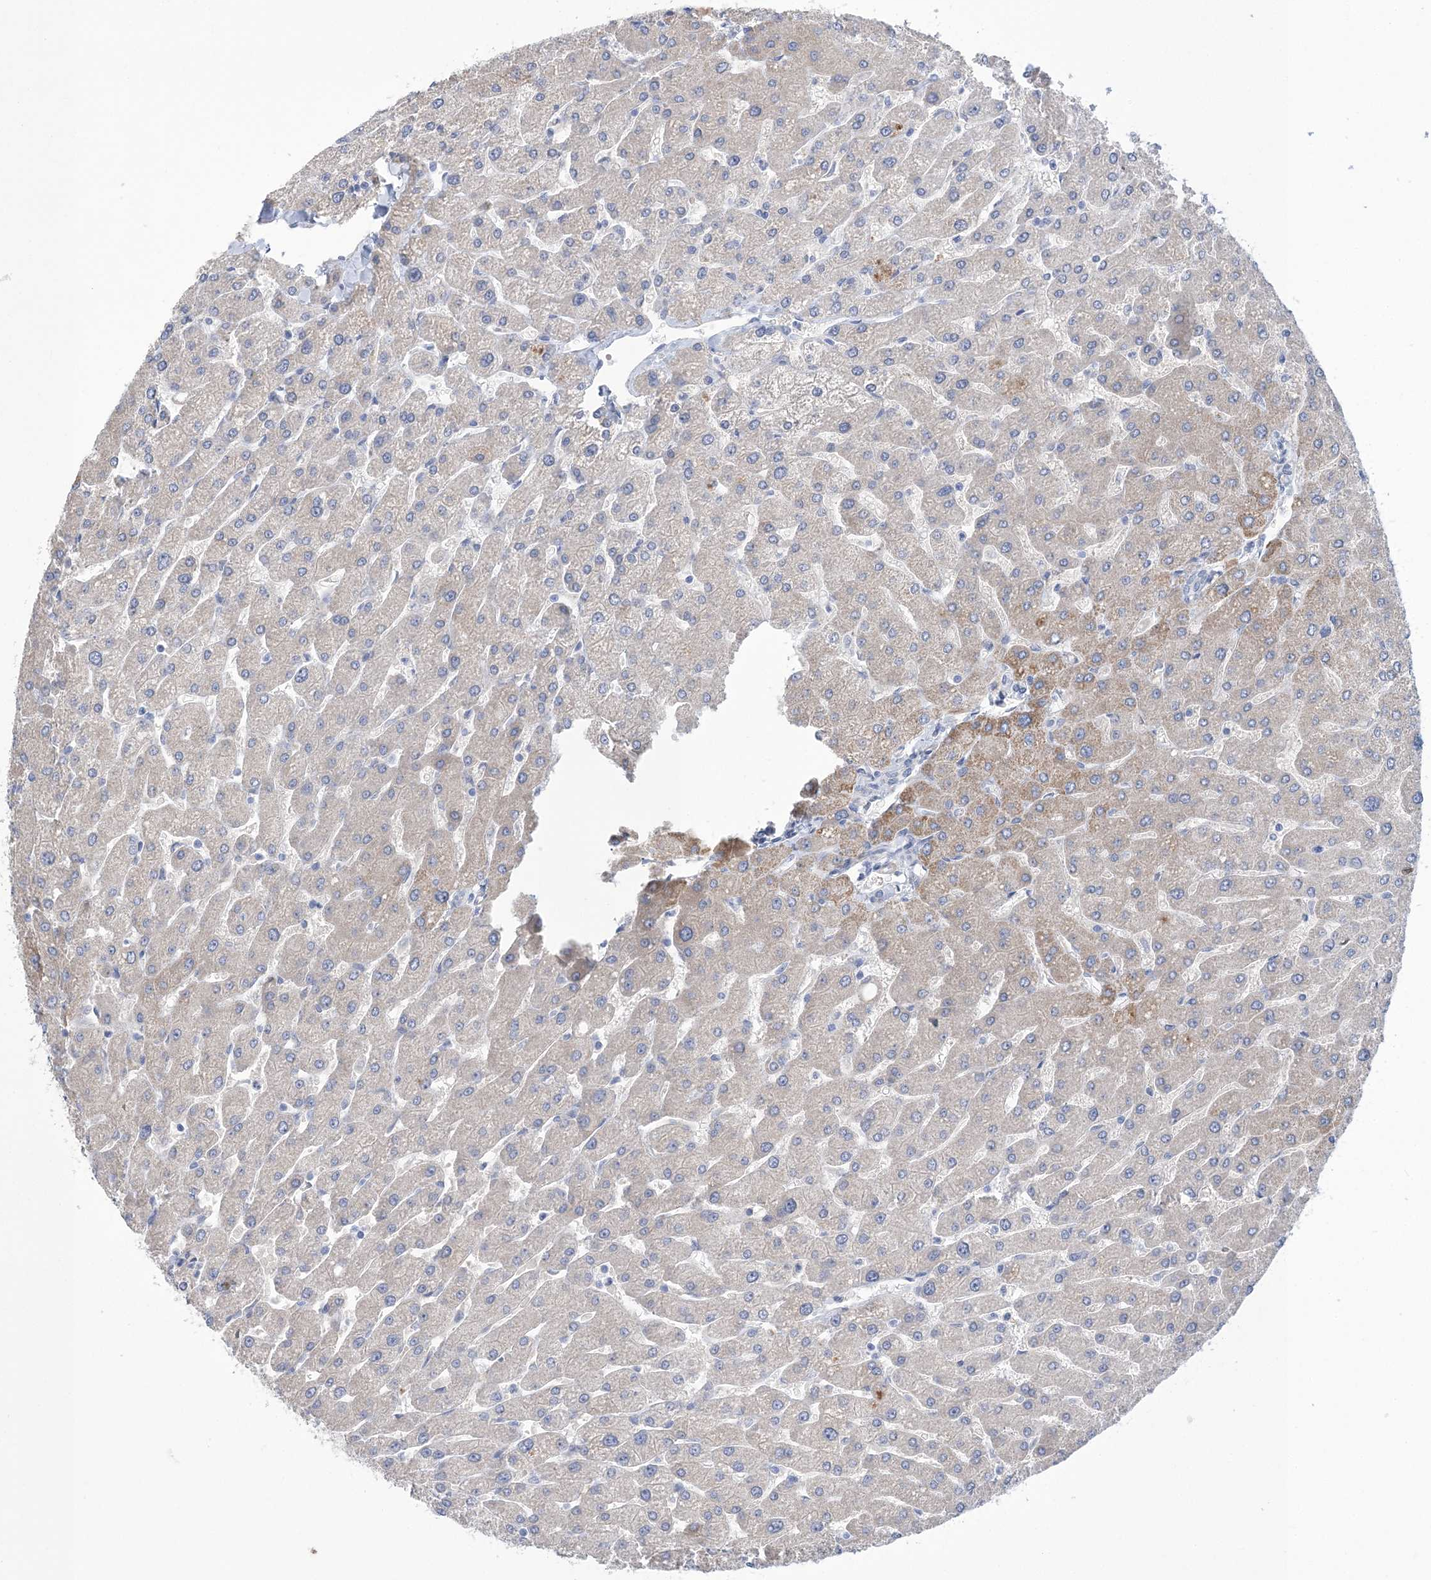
{"staining": {"intensity": "negative", "quantity": "none", "location": "none"}, "tissue": "liver", "cell_type": "Cholangiocytes", "image_type": "normal", "snomed": [{"axis": "morphology", "description": "Normal tissue, NOS"}, {"axis": "topography", "description": "Liver"}], "caption": "Immunohistochemical staining of unremarkable human liver displays no significant expression in cholangiocytes. Nuclei are stained in blue.", "gene": "WDR74", "patient": {"sex": "male", "age": 55}}